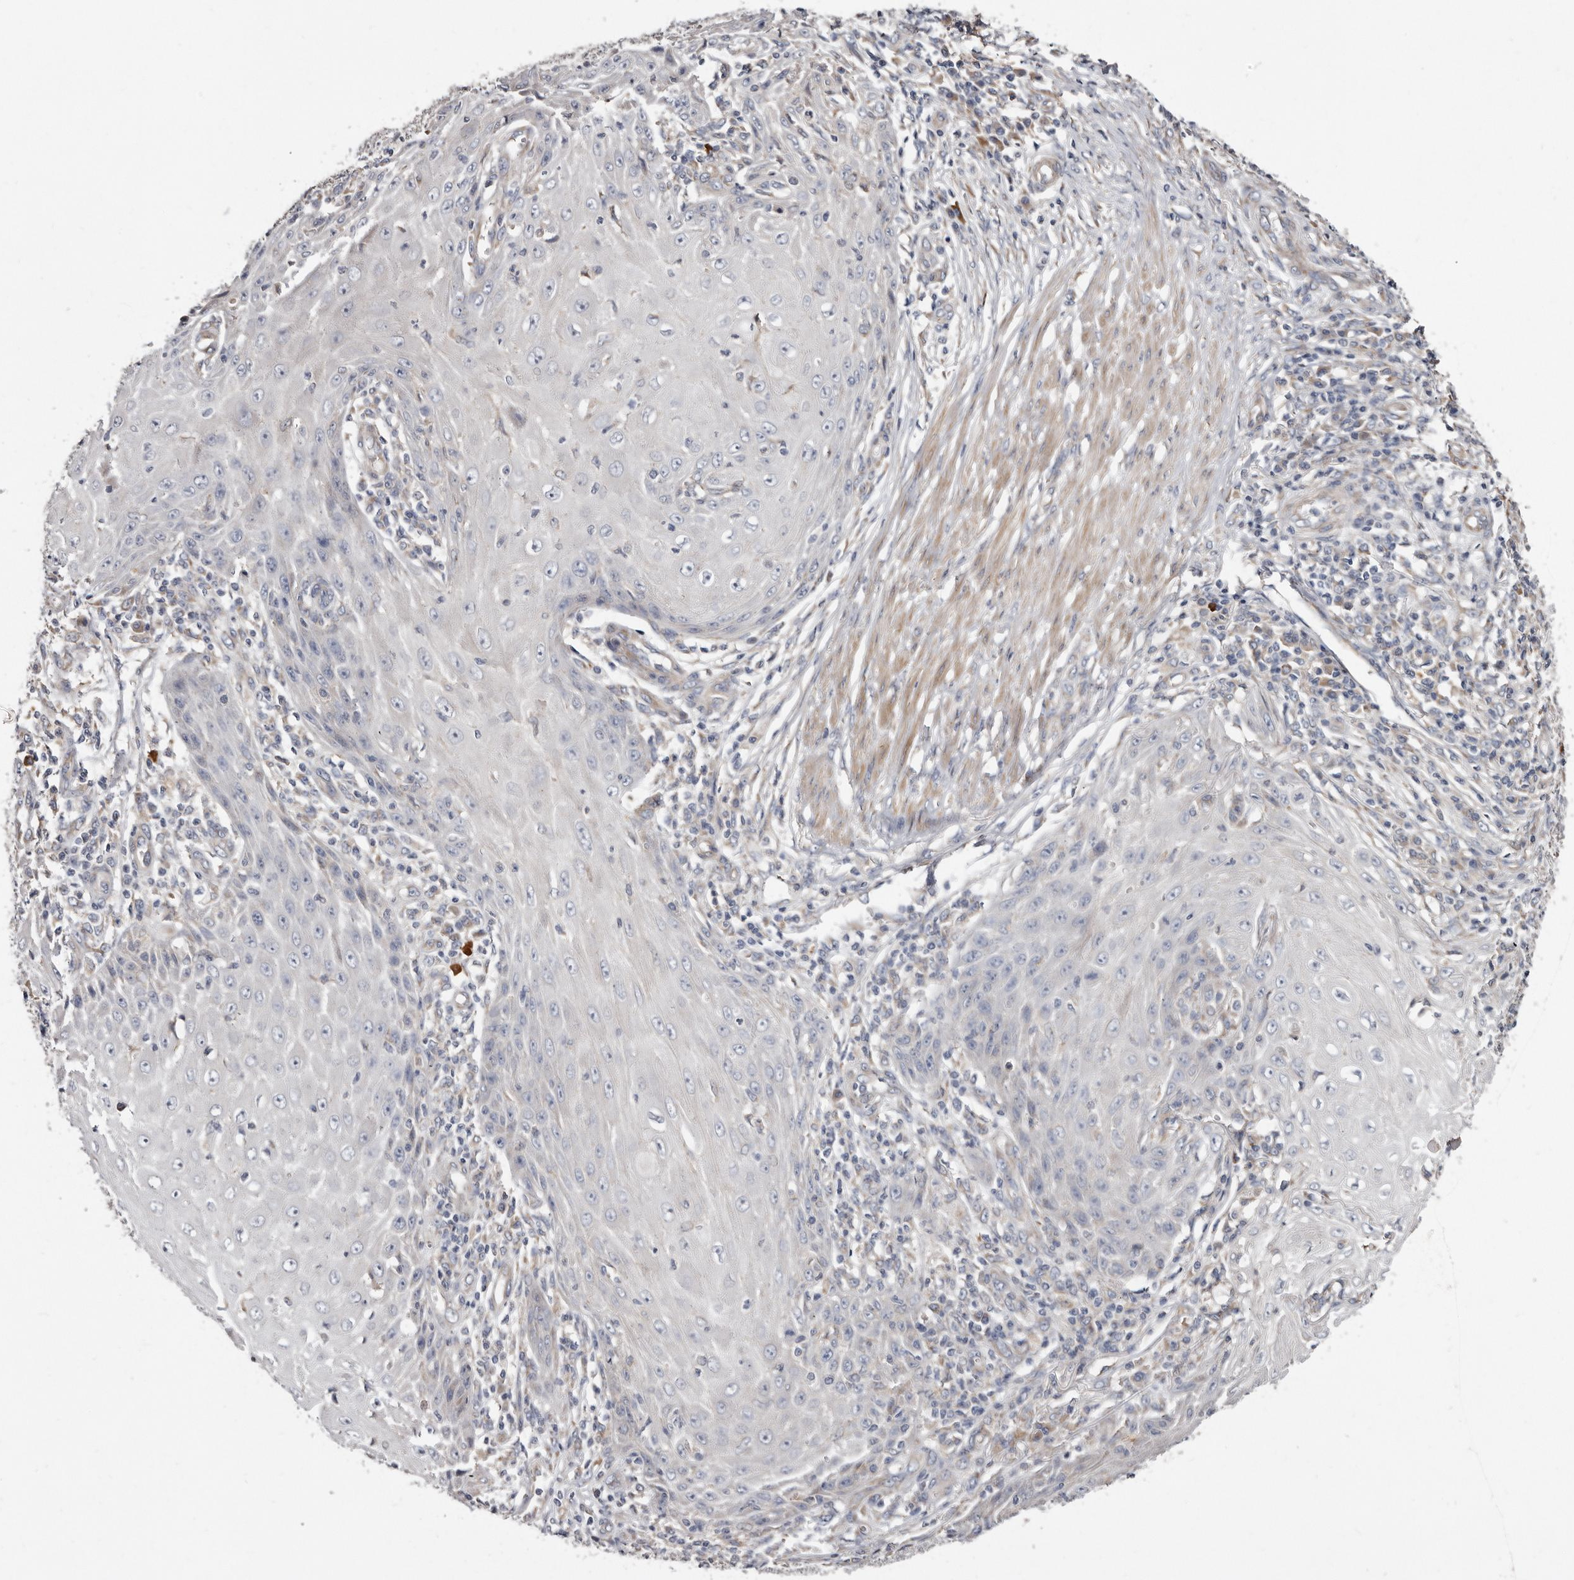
{"staining": {"intensity": "negative", "quantity": "none", "location": "none"}, "tissue": "skin cancer", "cell_type": "Tumor cells", "image_type": "cancer", "snomed": [{"axis": "morphology", "description": "Squamous cell carcinoma, NOS"}, {"axis": "topography", "description": "Skin"}], "caption": "Tumor cells are negative for protein expression in human skin cancer (squamous cell carcinoma).", "gene": "ASIC5", "patient": {"sex": "female", "age": 73}}